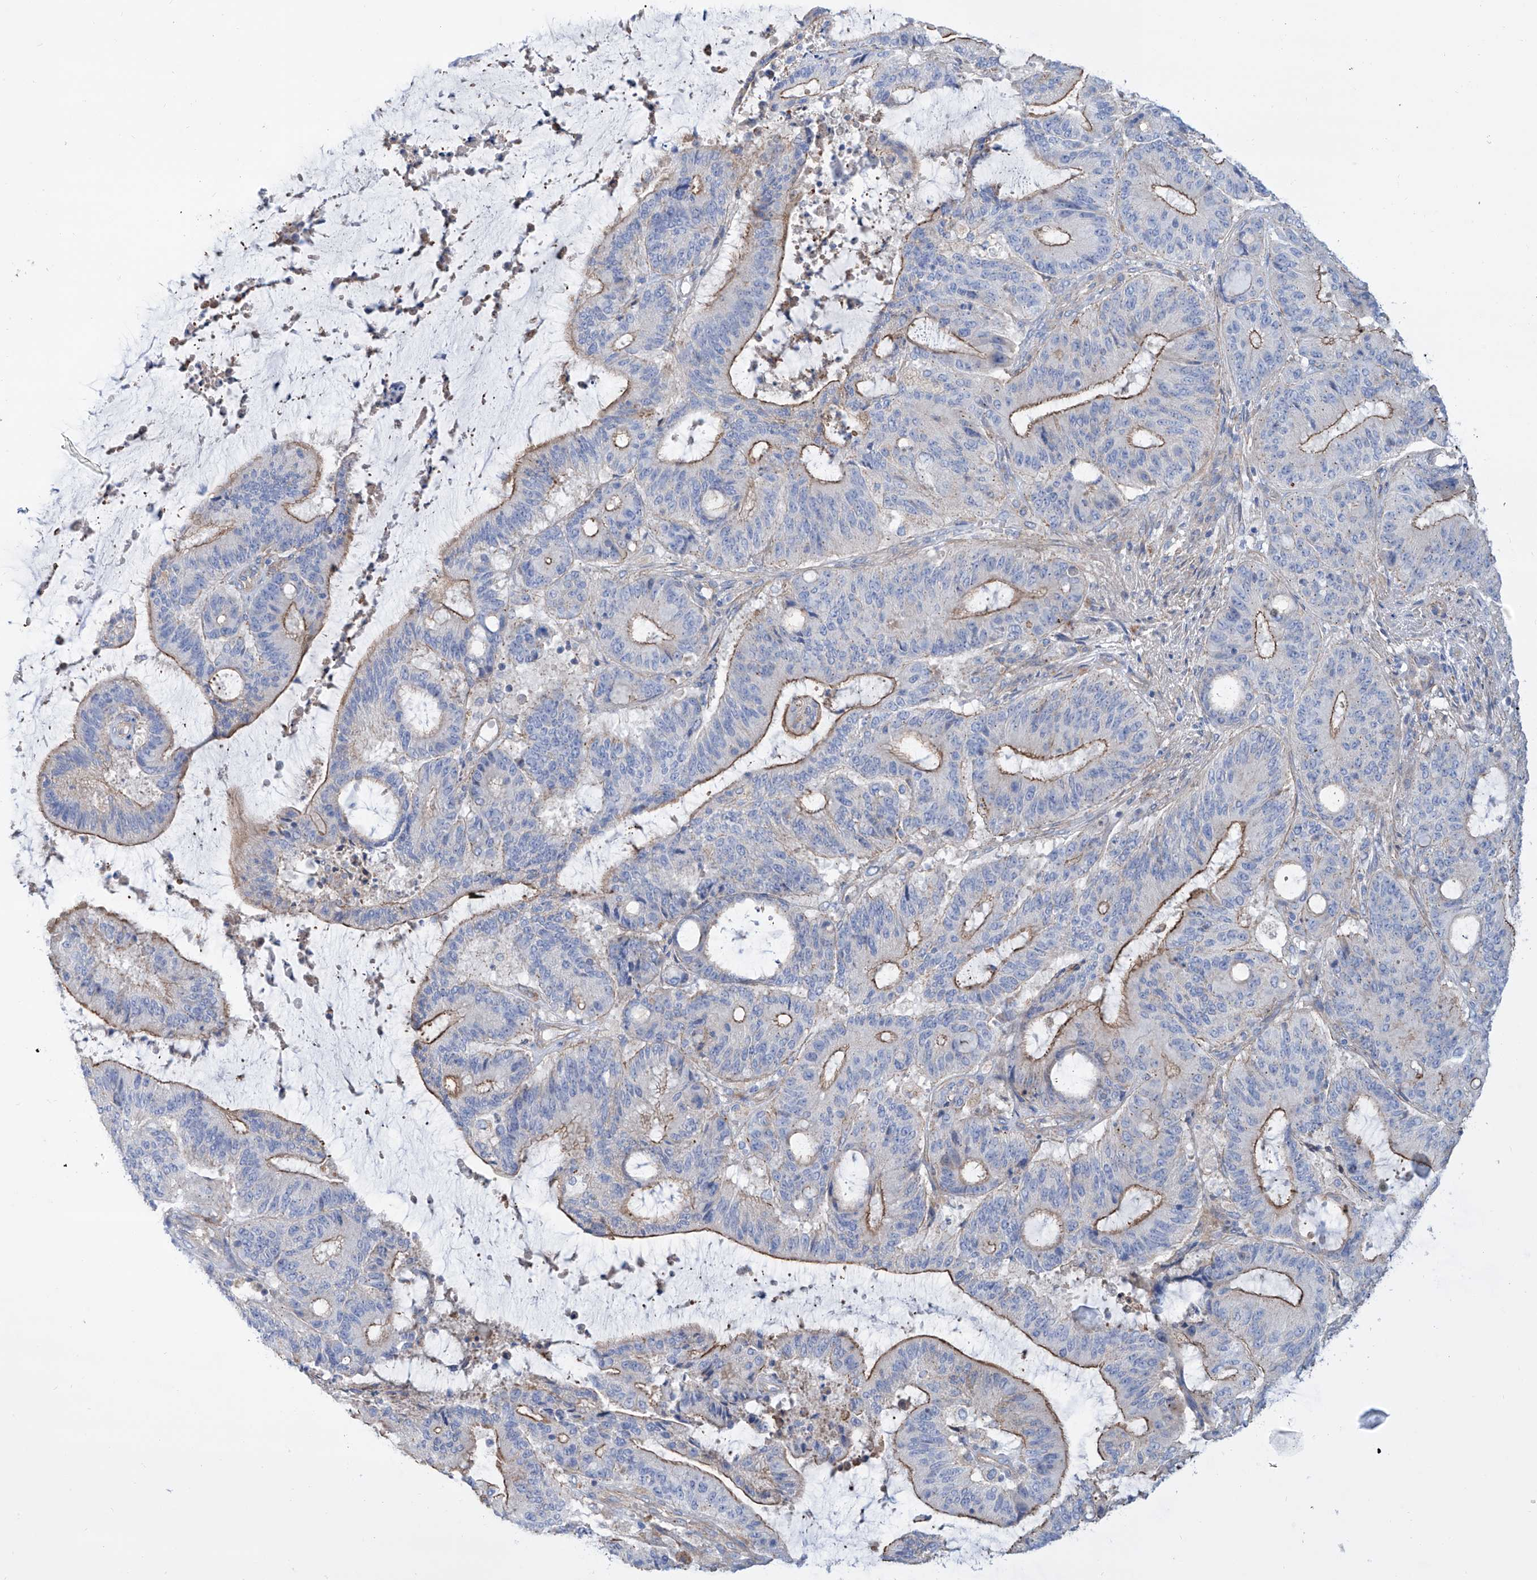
{"staining": {"intensity": "moderate", "quantity": ">75%", "location": "cytoplasmic/membranous"}, "tissue": "liver cancer", "cell_type": "Tumor cells", "image_type": "cancer", "snomed": [{"axis": "morphology", "description": "Normal tissue, NOS"}, {"axis": "morphology", "description": "Cholangiocarcinoma"}, {"axis": "topography", "description": "Liver"}, {"axis": "topography", "description": "Peripheral nerve tissue"}], "caption": "Immunohistochemical staining of human liver cancer (cholangiocarcinoma) displays medium levels of moderate cytoplasmic/membranous protein positivity in about >75% of tumor cells. Using DAB (brown) and hematoxylin (blue) stains, captured at high magnification using brightfield microscopy.", "gene": "TMEM209", "patient": {"sex": "female", "age": 73}}